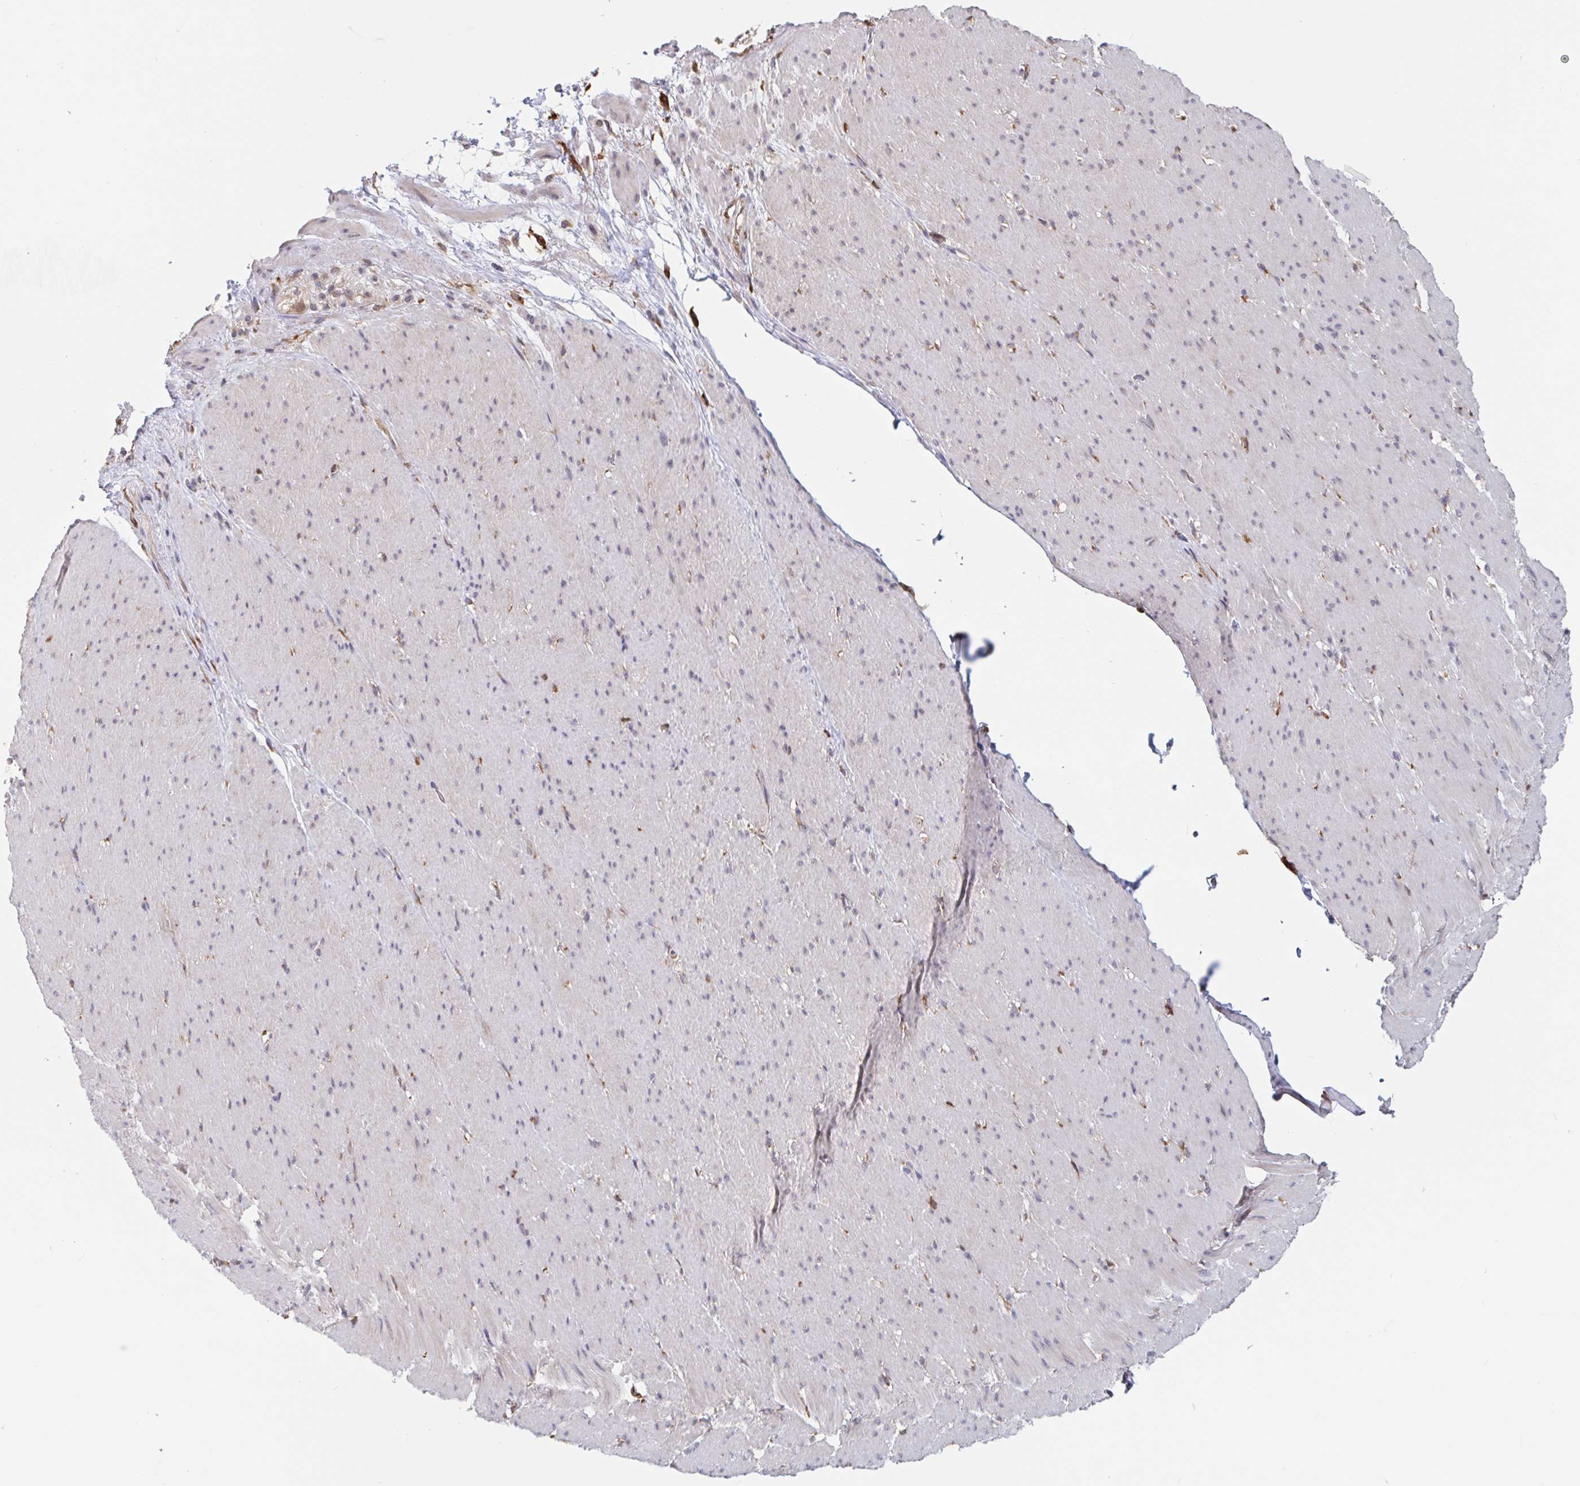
{"staining": {"intensity": "weak", "quantity": "<25%", "location": "cytoplasmic/membranous"}, "tissue": "smooth muscle", "cell_type": "Smooth muscle cells", "image_type": "normal", "snomed": [{"axis": "morphology", "description": "Normal tissue, NOS"}, {"axis": "topography", "description": "Smooth muscle"}, {"axis": "topography", "description": "Rectum"}], "caption": "Micrograph shows no protein staining in smooth muscle cells of normal smooth muscle.", "gene": "SNX8", "patient": {"sex": "male", "age": 53}}